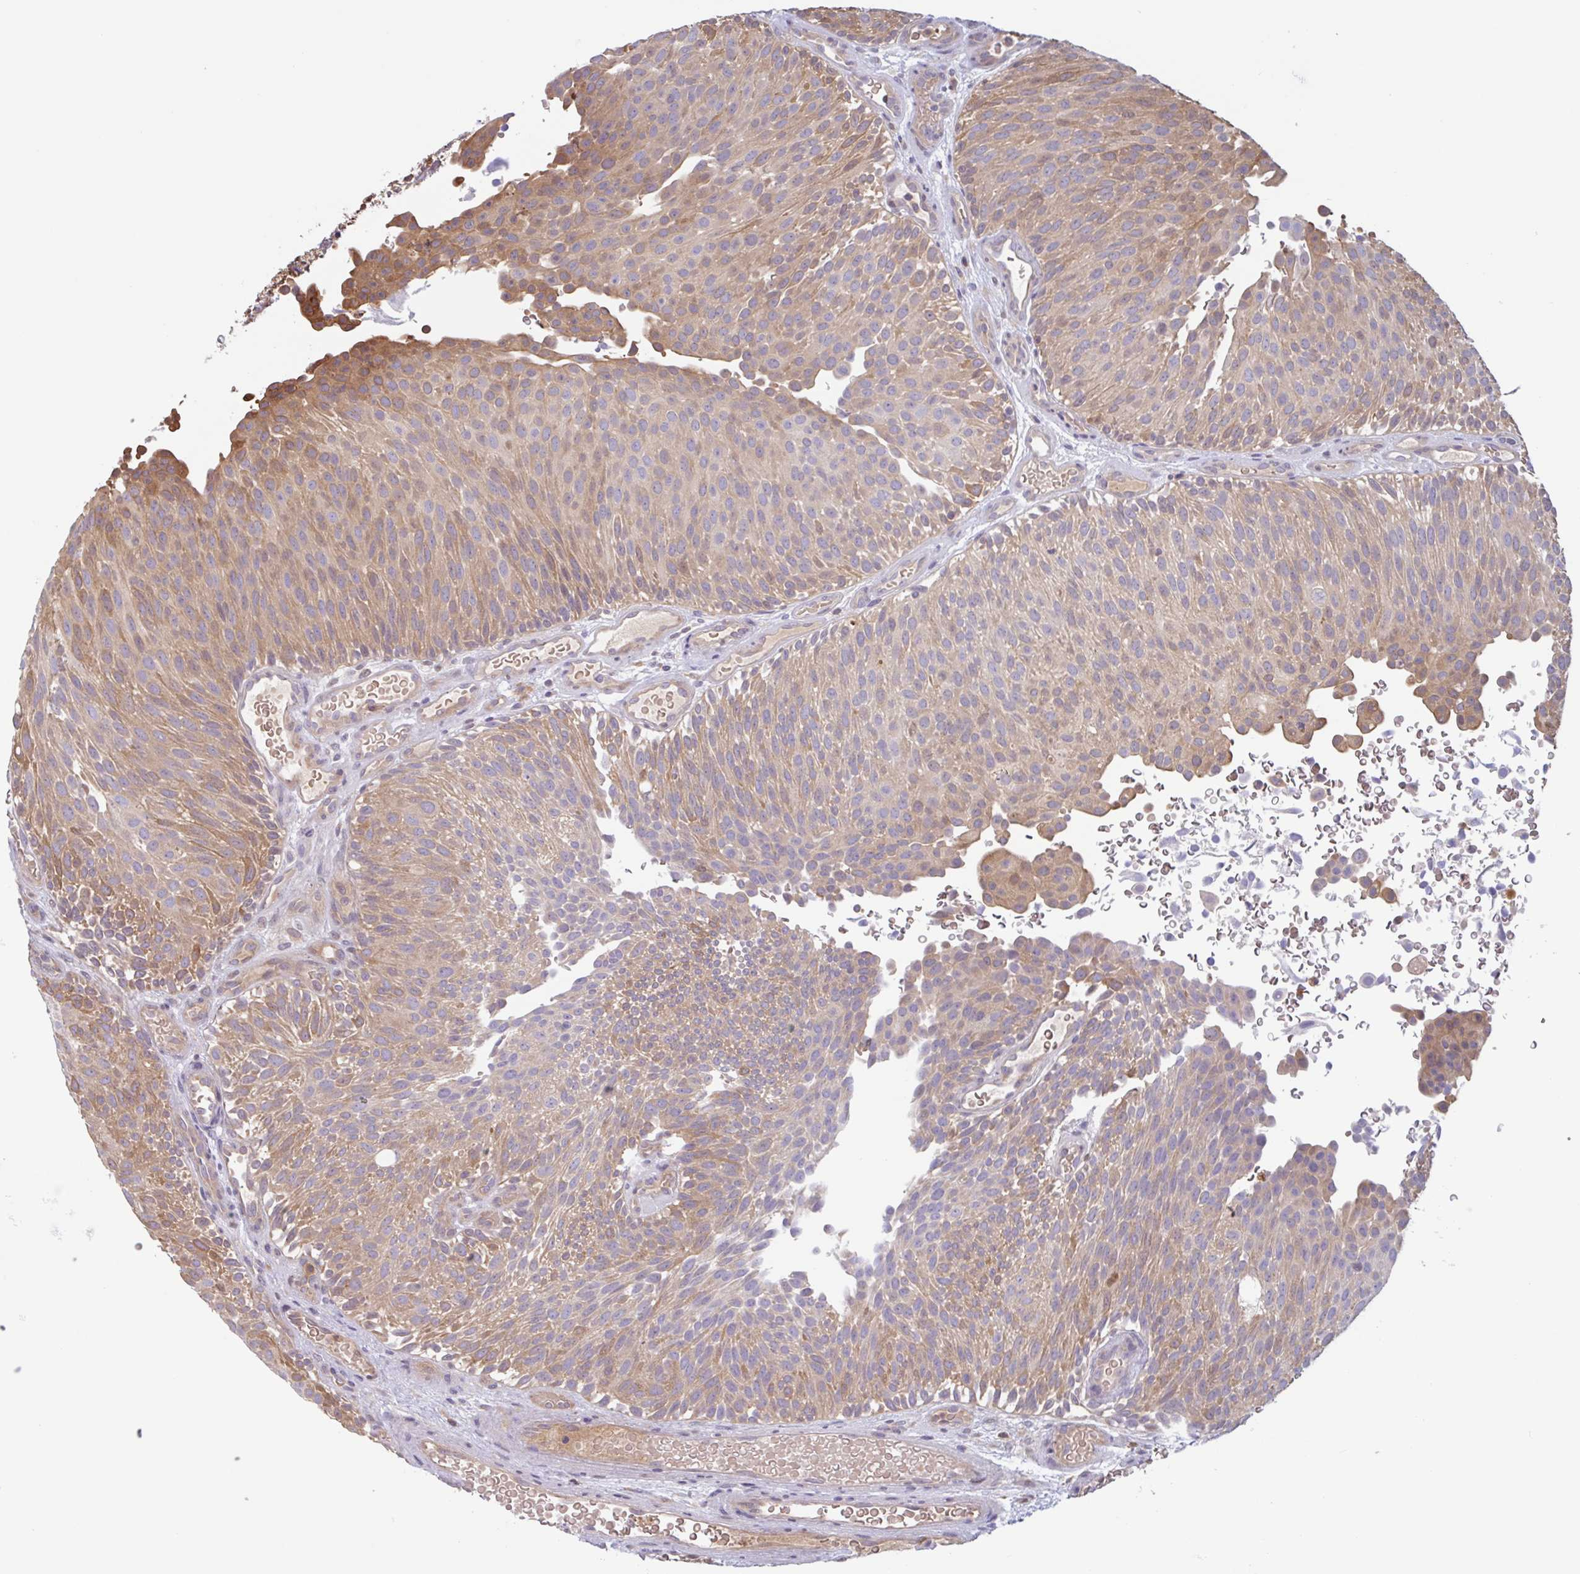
{"staining": {"intensity": "moderate", "quantity": "25%-75%", "location": "cytoplasmic/membranous"}, "tissue": "urothelial cancer", "cell_type": "Tumor cells", "image_type": "cancer", "snomed": [{"axis": "morphology", "description": "Urothelial carcinoma, Low grade"}, {"axis": "topography", "description": "Urinary bladder"}], "caption": "Moderate cytoplasmic/membranous staining is identified in about 25%-75% of tumor cells in urothelial cancer.", "gene": "OTOP2", "patient": {"sex": "male", "age": 78}}